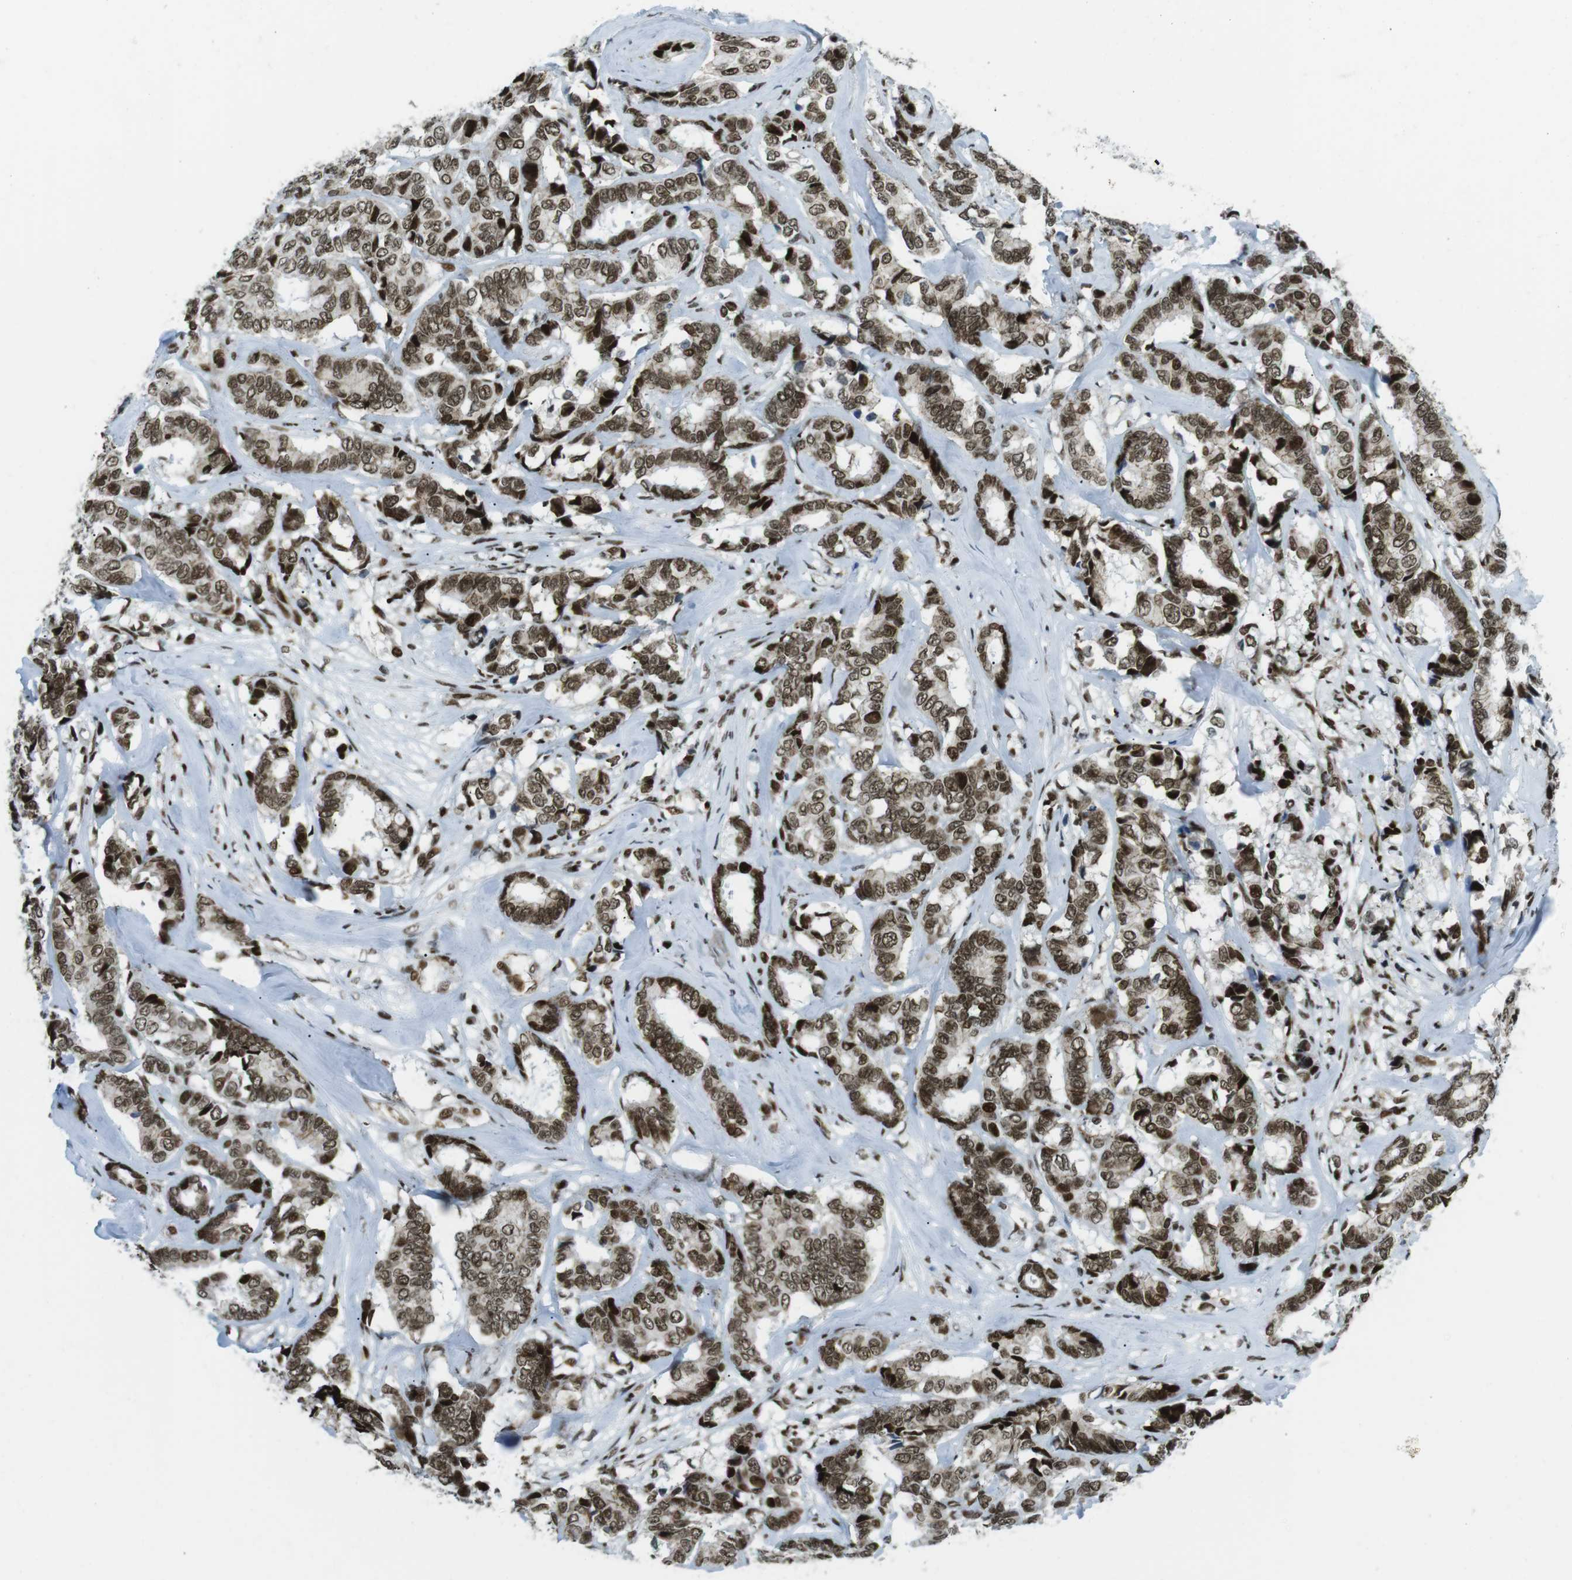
{"staining": {"intensity": "moderate", "quantity": ">75%", "location": "nuclear"}, "tissue": "breast cancer", "cell_type": "Tumor cells", "image_type": "cancer", "snomed": [{"axis": "morphology", "description": "Duct carcinoma"}, {"axis": "topography", "description": "Breast"}], "caption": "Protein staining of breast intraductal carcinoma tissue reveals moderate nuclear positivity in about >75% of tumor cells.", "gene": "ARID1A", "patient": {"sex": "female", "age": 87}}